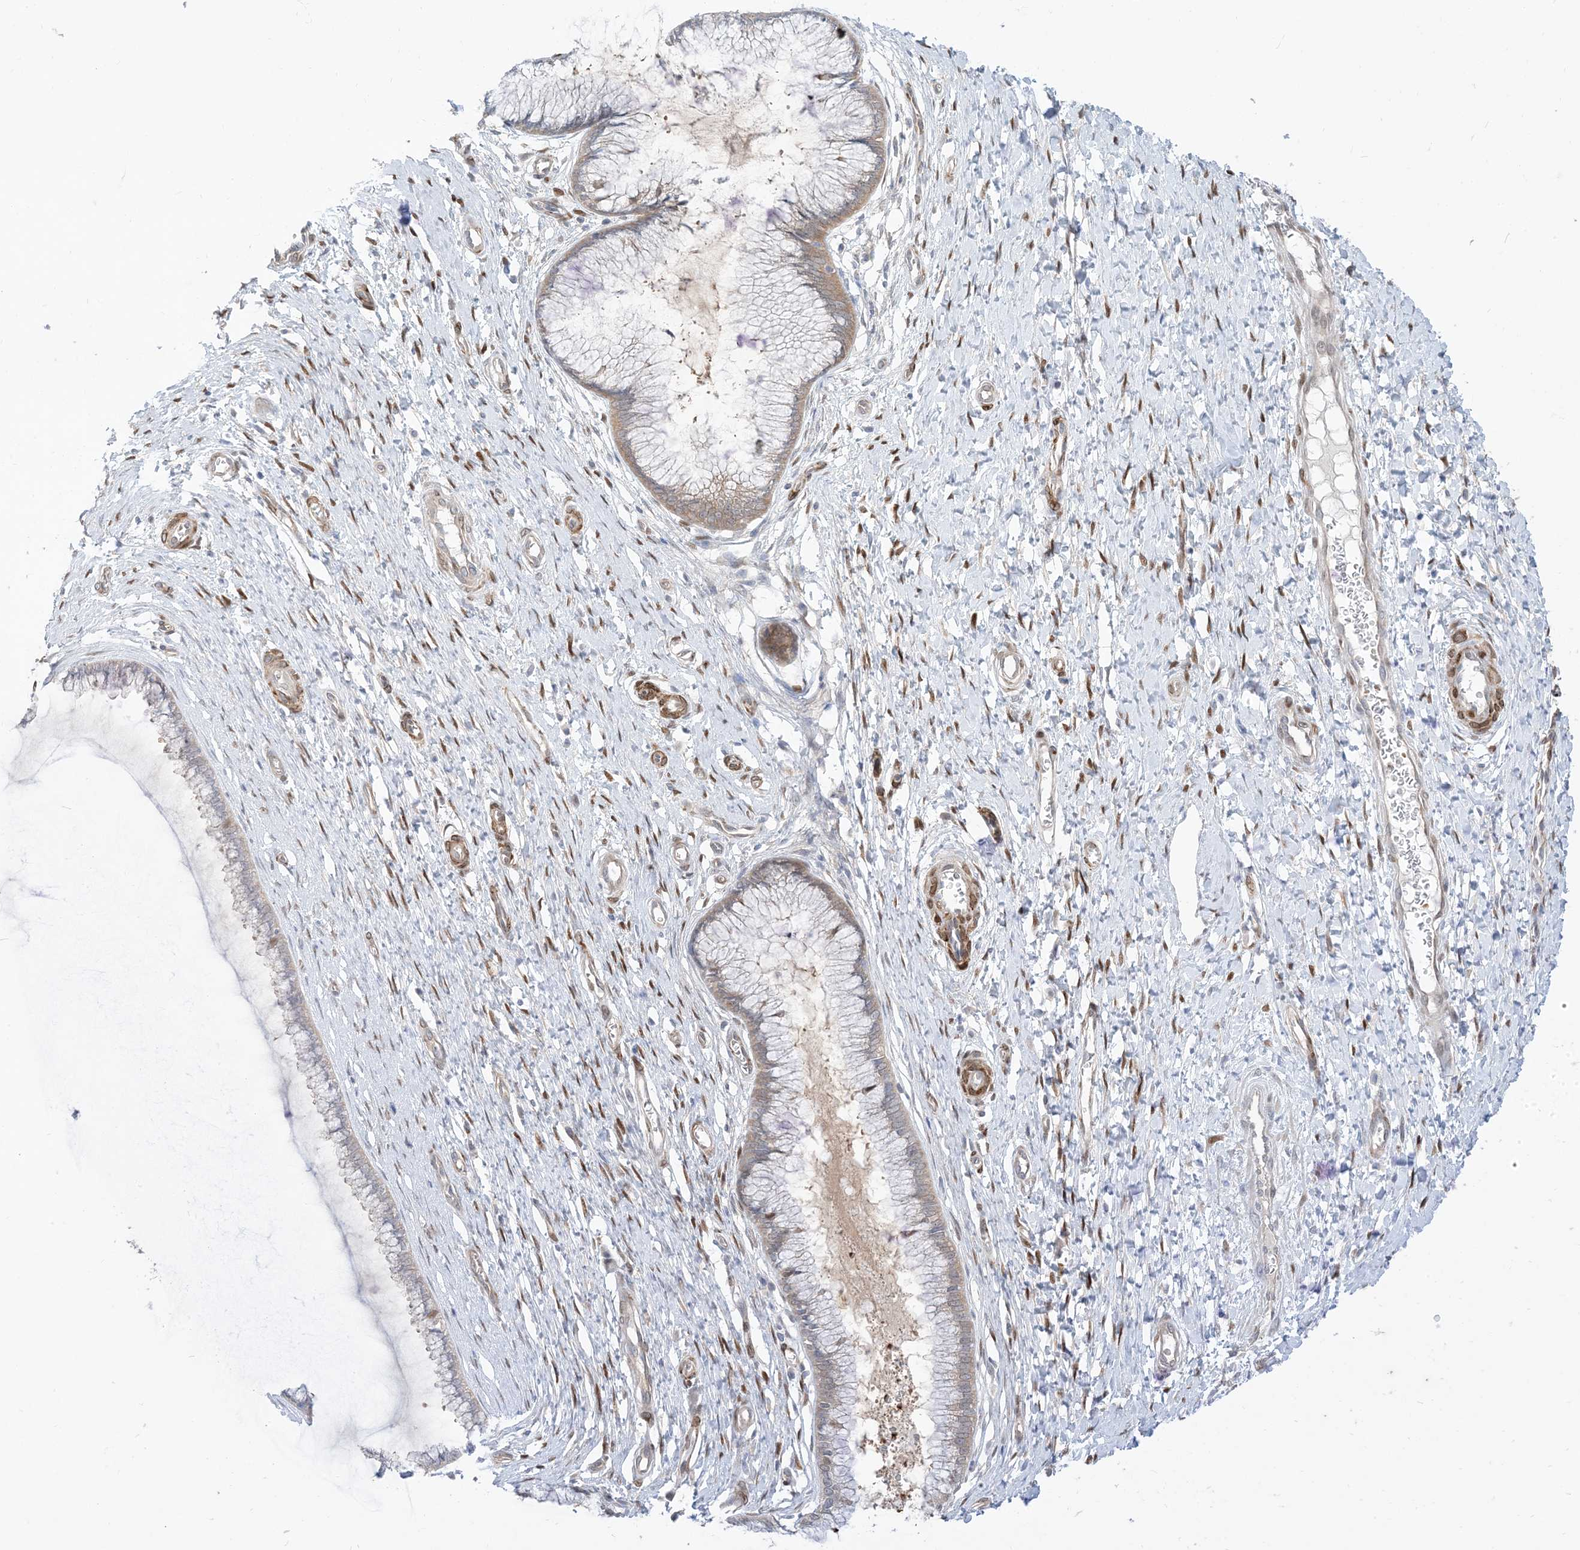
{"staining": {"intensity": "weak", "quantity": "<25%", "location": "cytoplasmic/membranous"}, "tissue": "cervix", "cell_type": "Glandular cells", "image_type": "normal", "snomed": [{"axis": "morphology", "description": "Normal tissue, NOS"}, {"axis": "topography", "description": "Cervix"}], "caption": "Immunohistochemical staining of unremarkable cervix reveals no significant expression in glandular cells. (Immunohistochemistry, brightfield microscopy, high magnification).", "gene": "RIN1", "patient": {"sex": "female", "age": 55}}